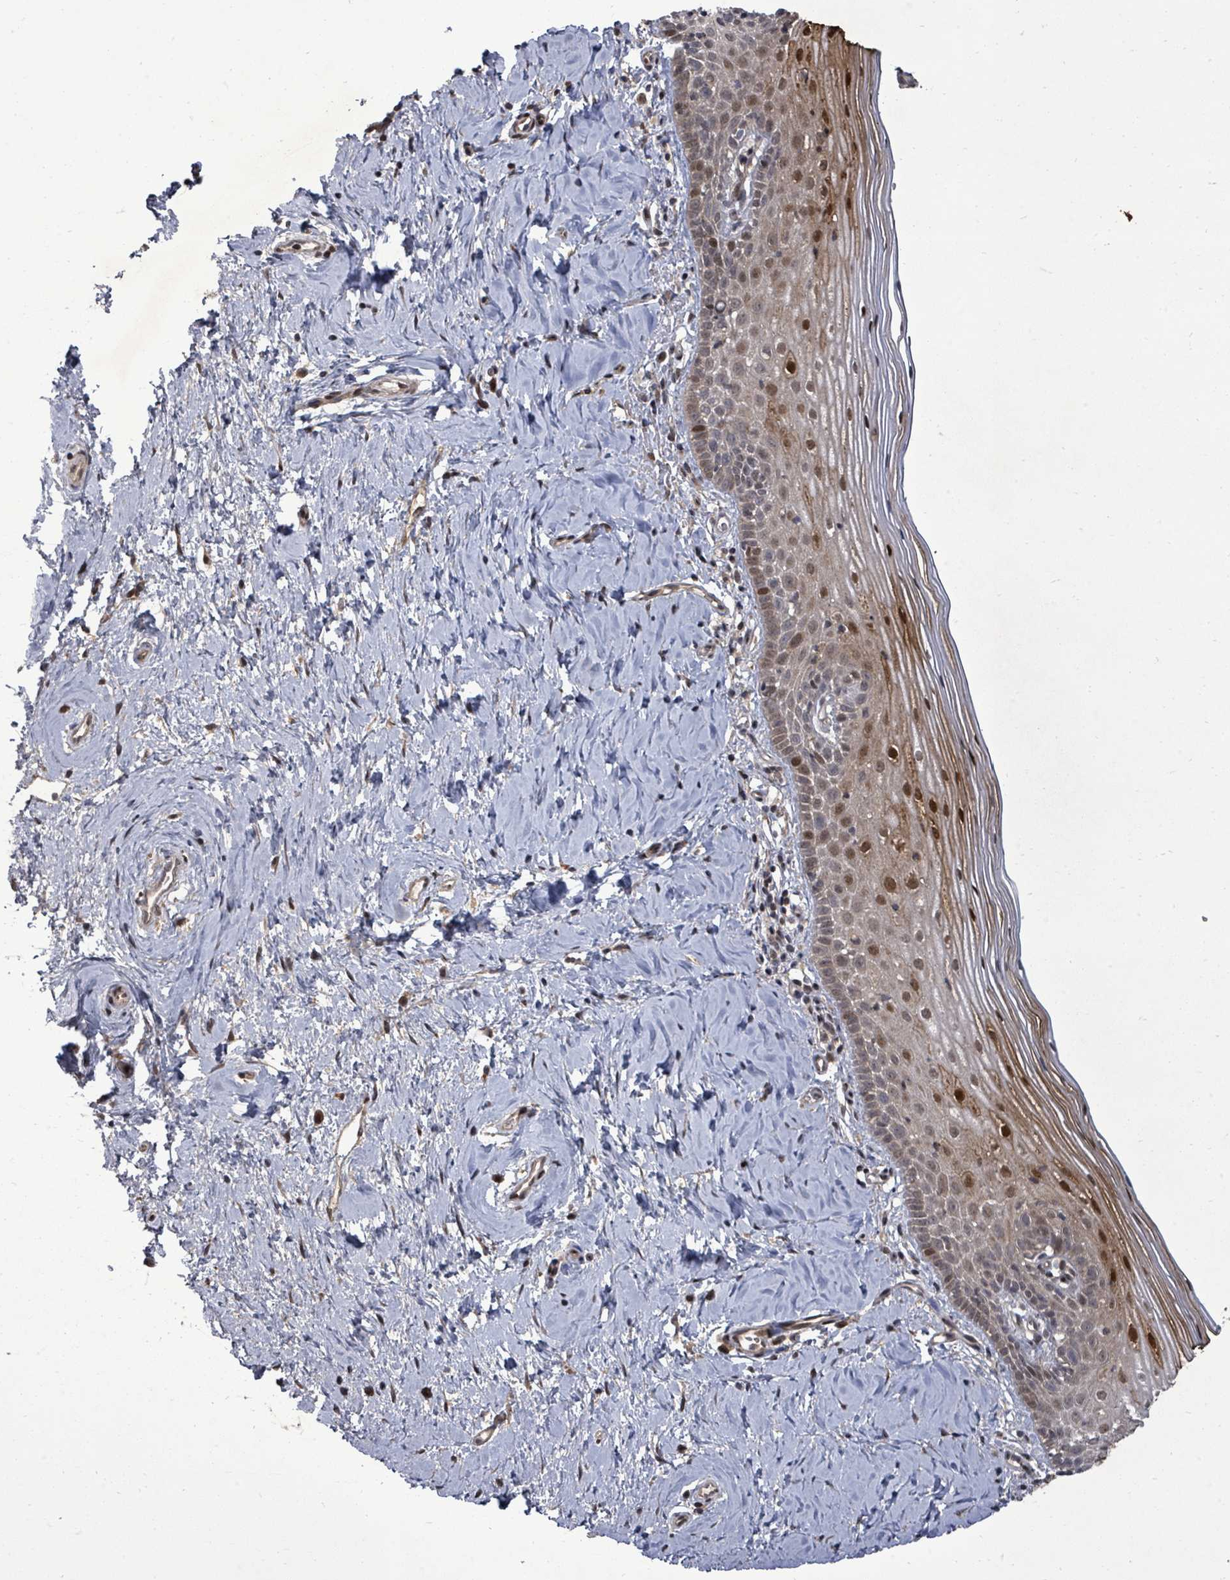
{"staining": {"intensity": "weak", "quantity": "25%-75%", "location": "cytoplasmic/membranous,nuclear"}, "tissue": "cervix", "cell_type": "Glandular cells", "image_type": "normal", "snomed": [{"axis": "morphology", "description": "Normal tissue, NOS"}, {"axis": "topography", "description": "Cervix"}], "caption": "About 25%-75% of glandular cells in normal cervix demonstrate weak cytoplasmic/membranous,nuclear protein staining as visualized by brown immunohistochemical staining.", "gene": "KRTAP27", "patient": {"sex": "female", "age": 44}}